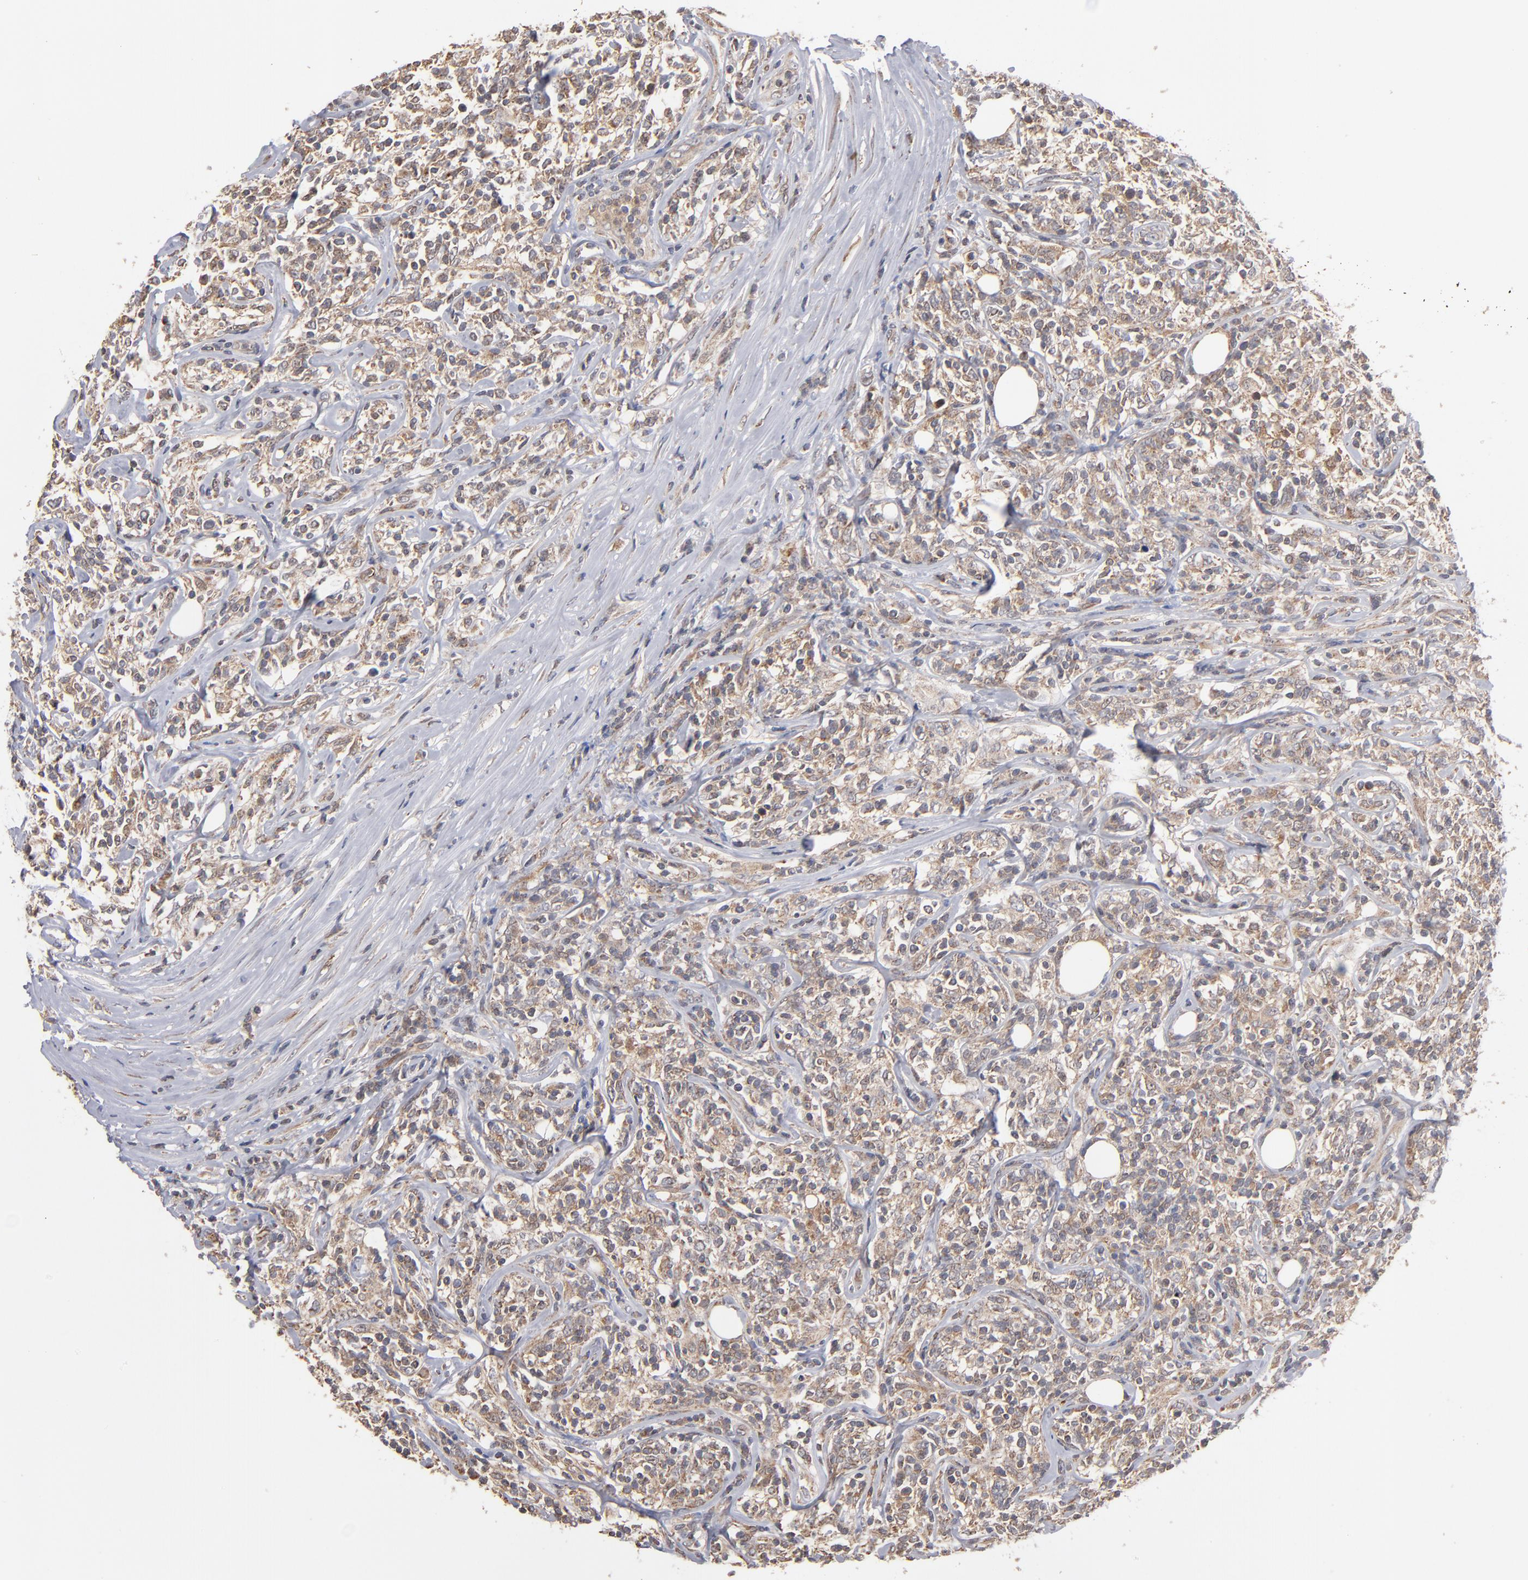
{"staining": {"intensity": "moderate", "quantity": "<25%", "location": "cytoplasmic/membranous"}, "tissue": "lymphoma", "cell_type": "Tumor cells", "image_type": "cancer", "snomed": [{"axis": "morphology", "description": "Malignant lymphoma, non-Hodgkin's type, High grade"}, {"axis": "topography", "description": "Lymph node"}], "caption": "Brown immunohistochemical staining in human high-grade malignant lymphoma, non-Hodgkin's type demonstrates moderate cytoplasmic/membranous expression in about <25% of tumor cells. (Brightfield microscopy of DAB IHC at high magnification).", "gene": "MIPOL1", "patient": {"sex": "female", "age": 84}}